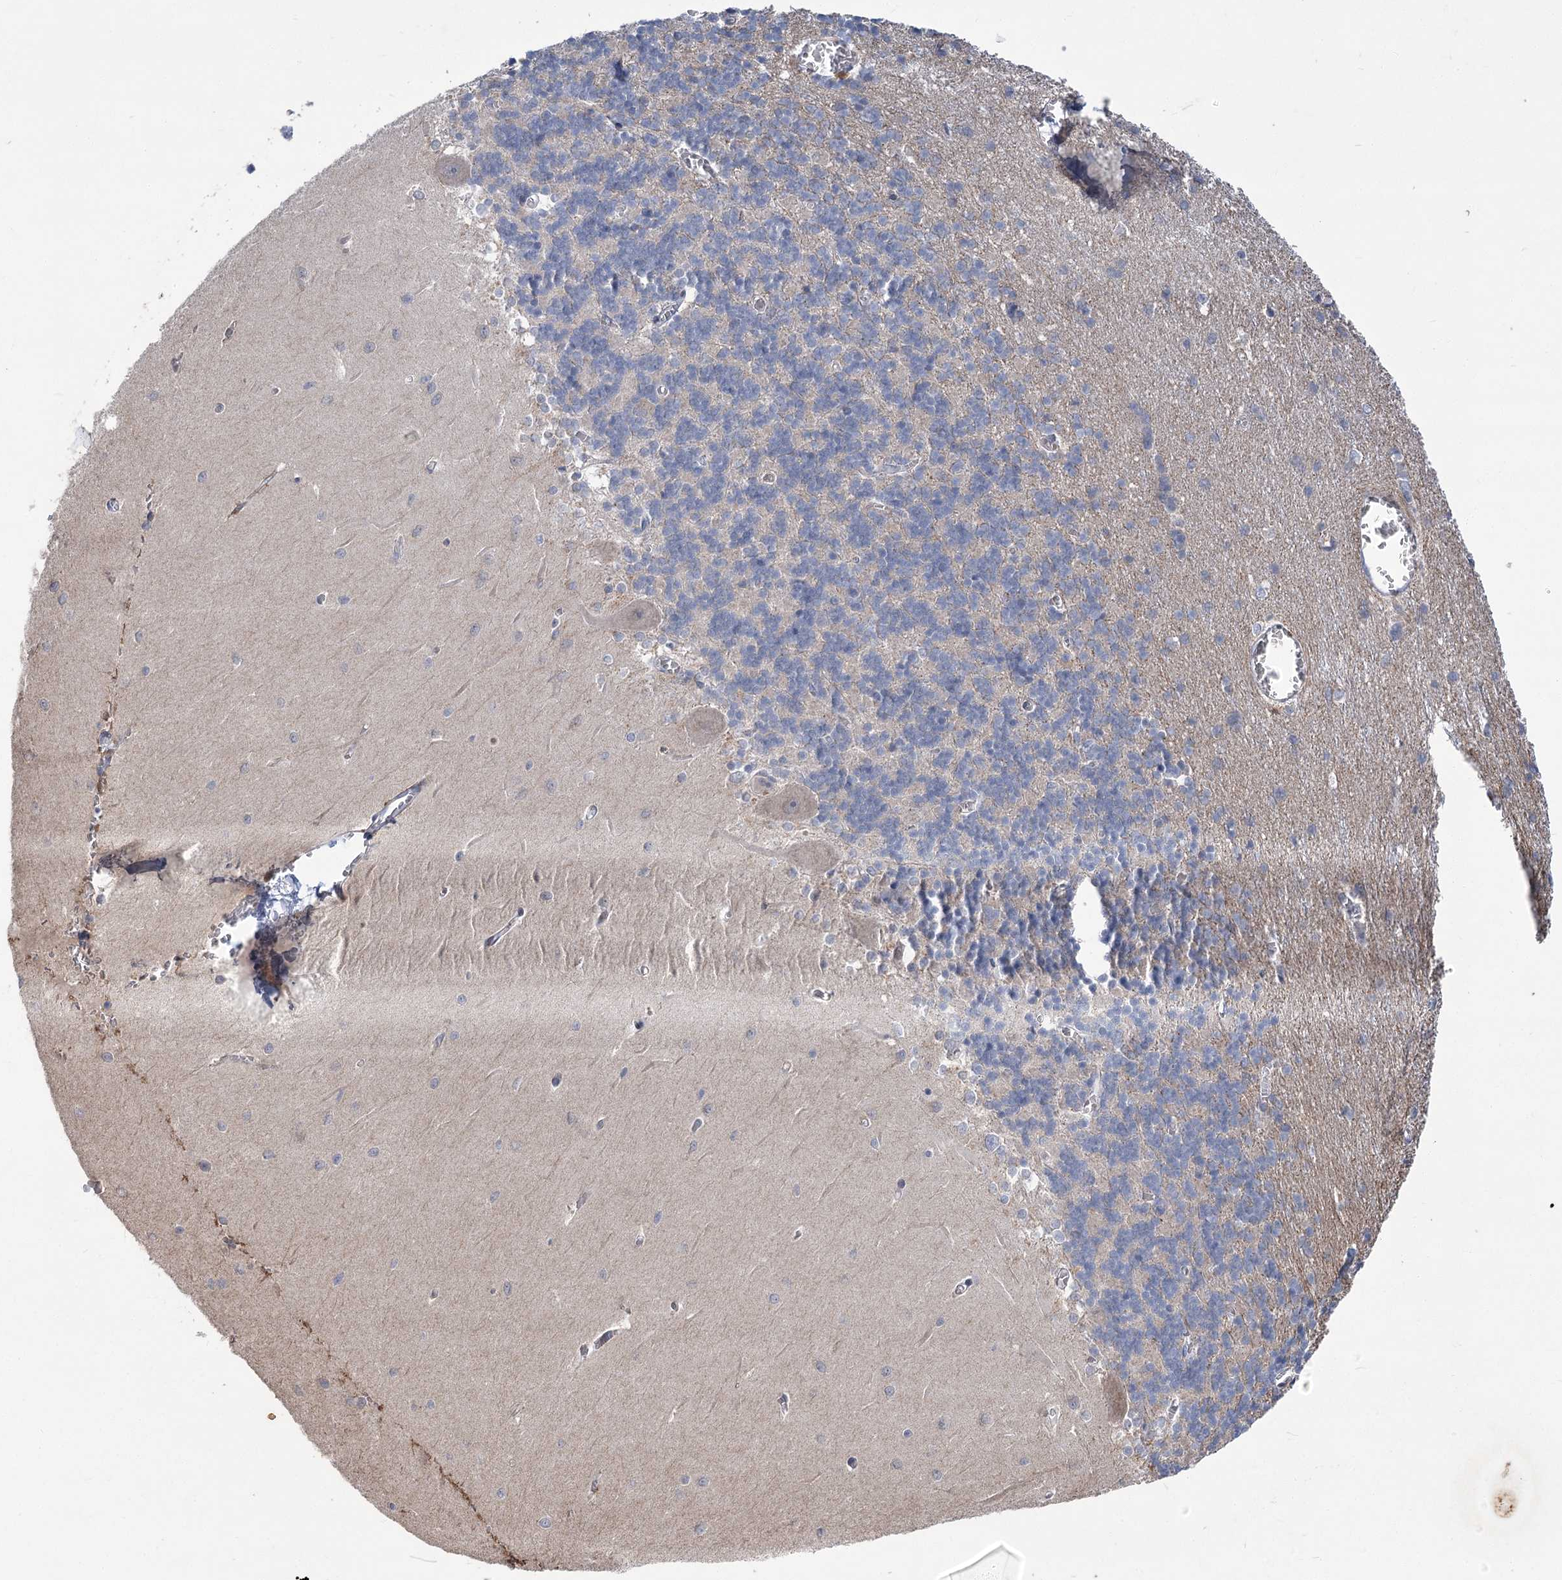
{"staining": {"intensity": "negative", "quantity": "none", "location": "none"}, "tissue": "cerebellum", "cell_type": "Cells in granular layer", "image_type": "normal", "snomed": [{"axis": "morphology", "description": "Normal tissue, NOS"}, {"axis": "topography", "description": "Cerebellum"}], "caption": "Immunohistochemistry of benign human cerebellum exhibits no expression in cells in granular layer. (Brightfield microscopy of DAB (3,3'-diaminobenzidine) IHC at high magnification).", "gene": "GCNT4", "patient": {"sex": "male", "age": 37}}